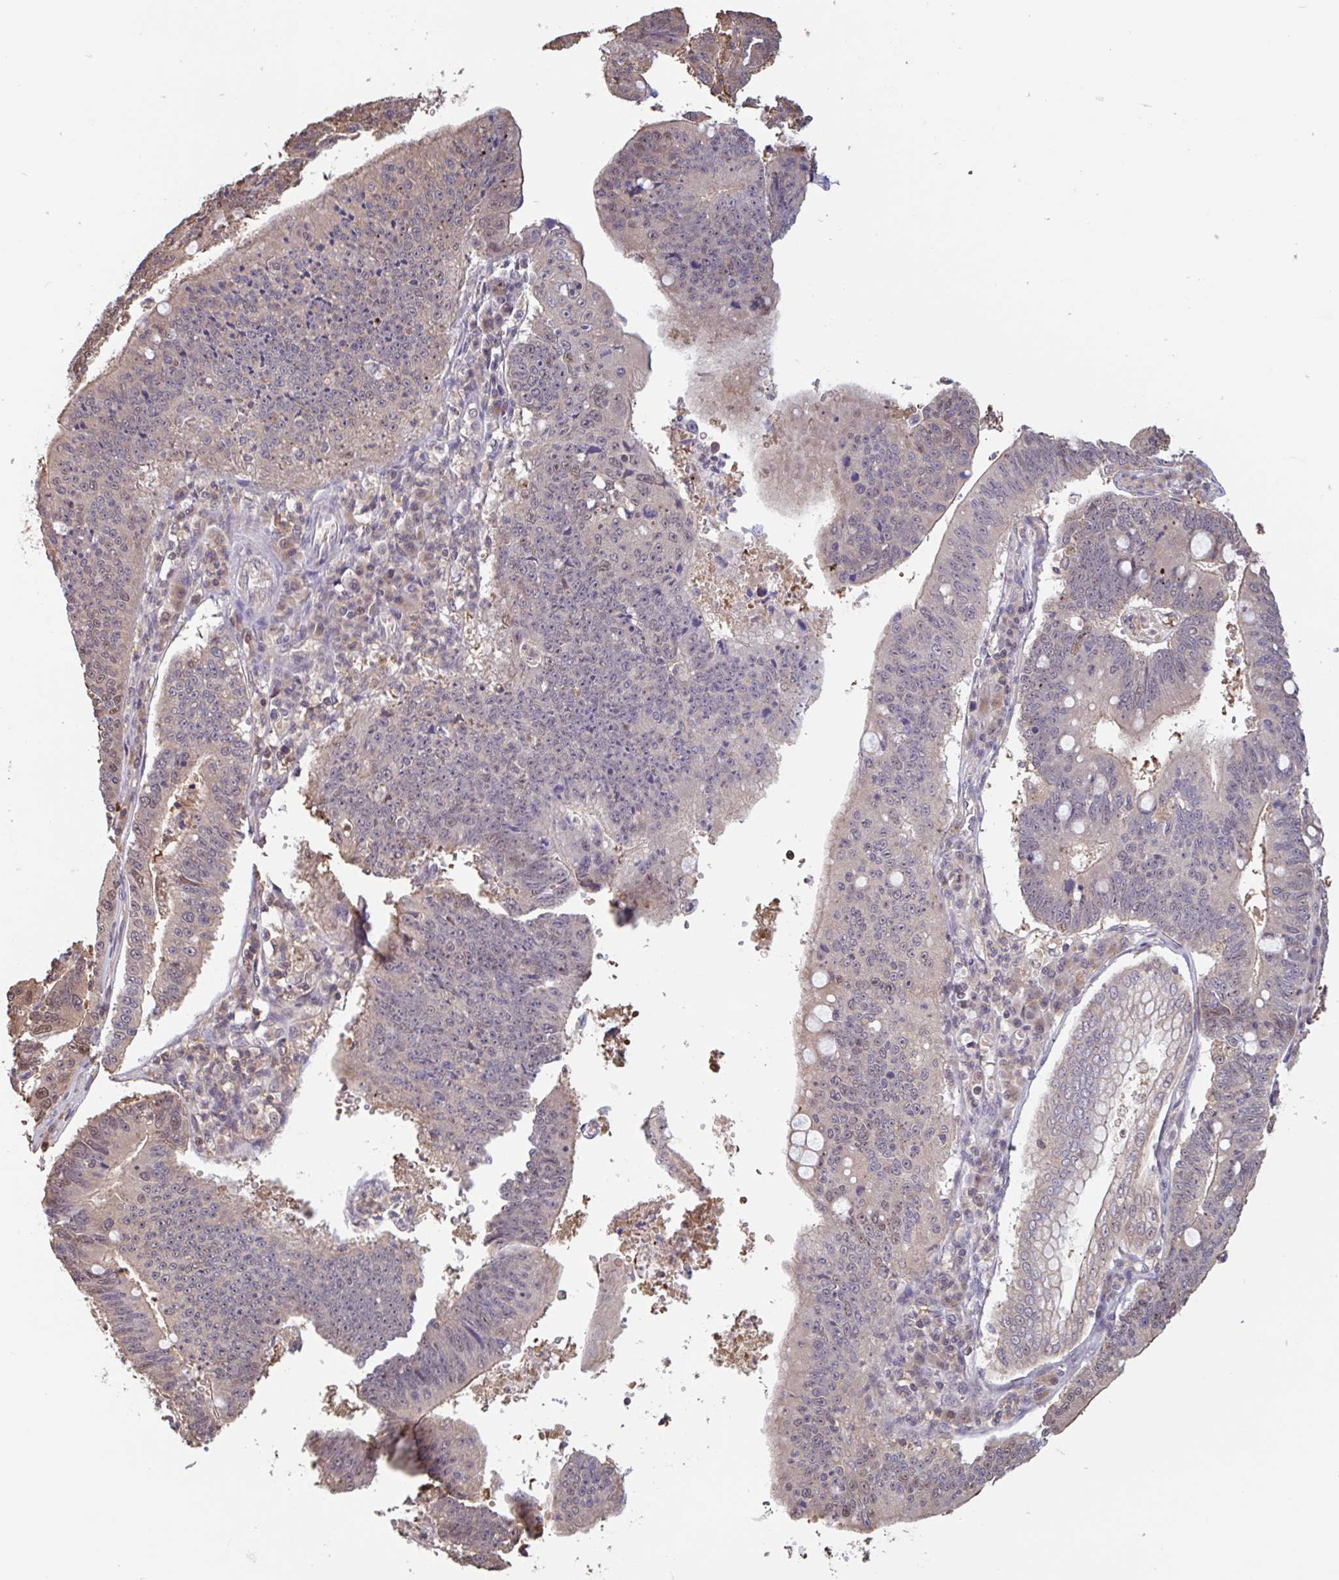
{"staining": {"intensity": "weak", "quantity": "<25%", "location": "cytoplasmic/membranous,nuclear"}, "tissue": "stomach cancer", "cell_type": "Tumor cells", "image_type": "cancer", "snomed": [{"axis": "morphology", "description": "Adenocarcinoma, NOS"}, {"axis": "topography", "description": "Stomach"}], "caption": "This is a micrograph of IHC staining of stomach cancer (adenocarcinoma), which shows no staining in tumor cells.", "gene": "OTOP2", "patient": {"sex": "male", "age": 59}}